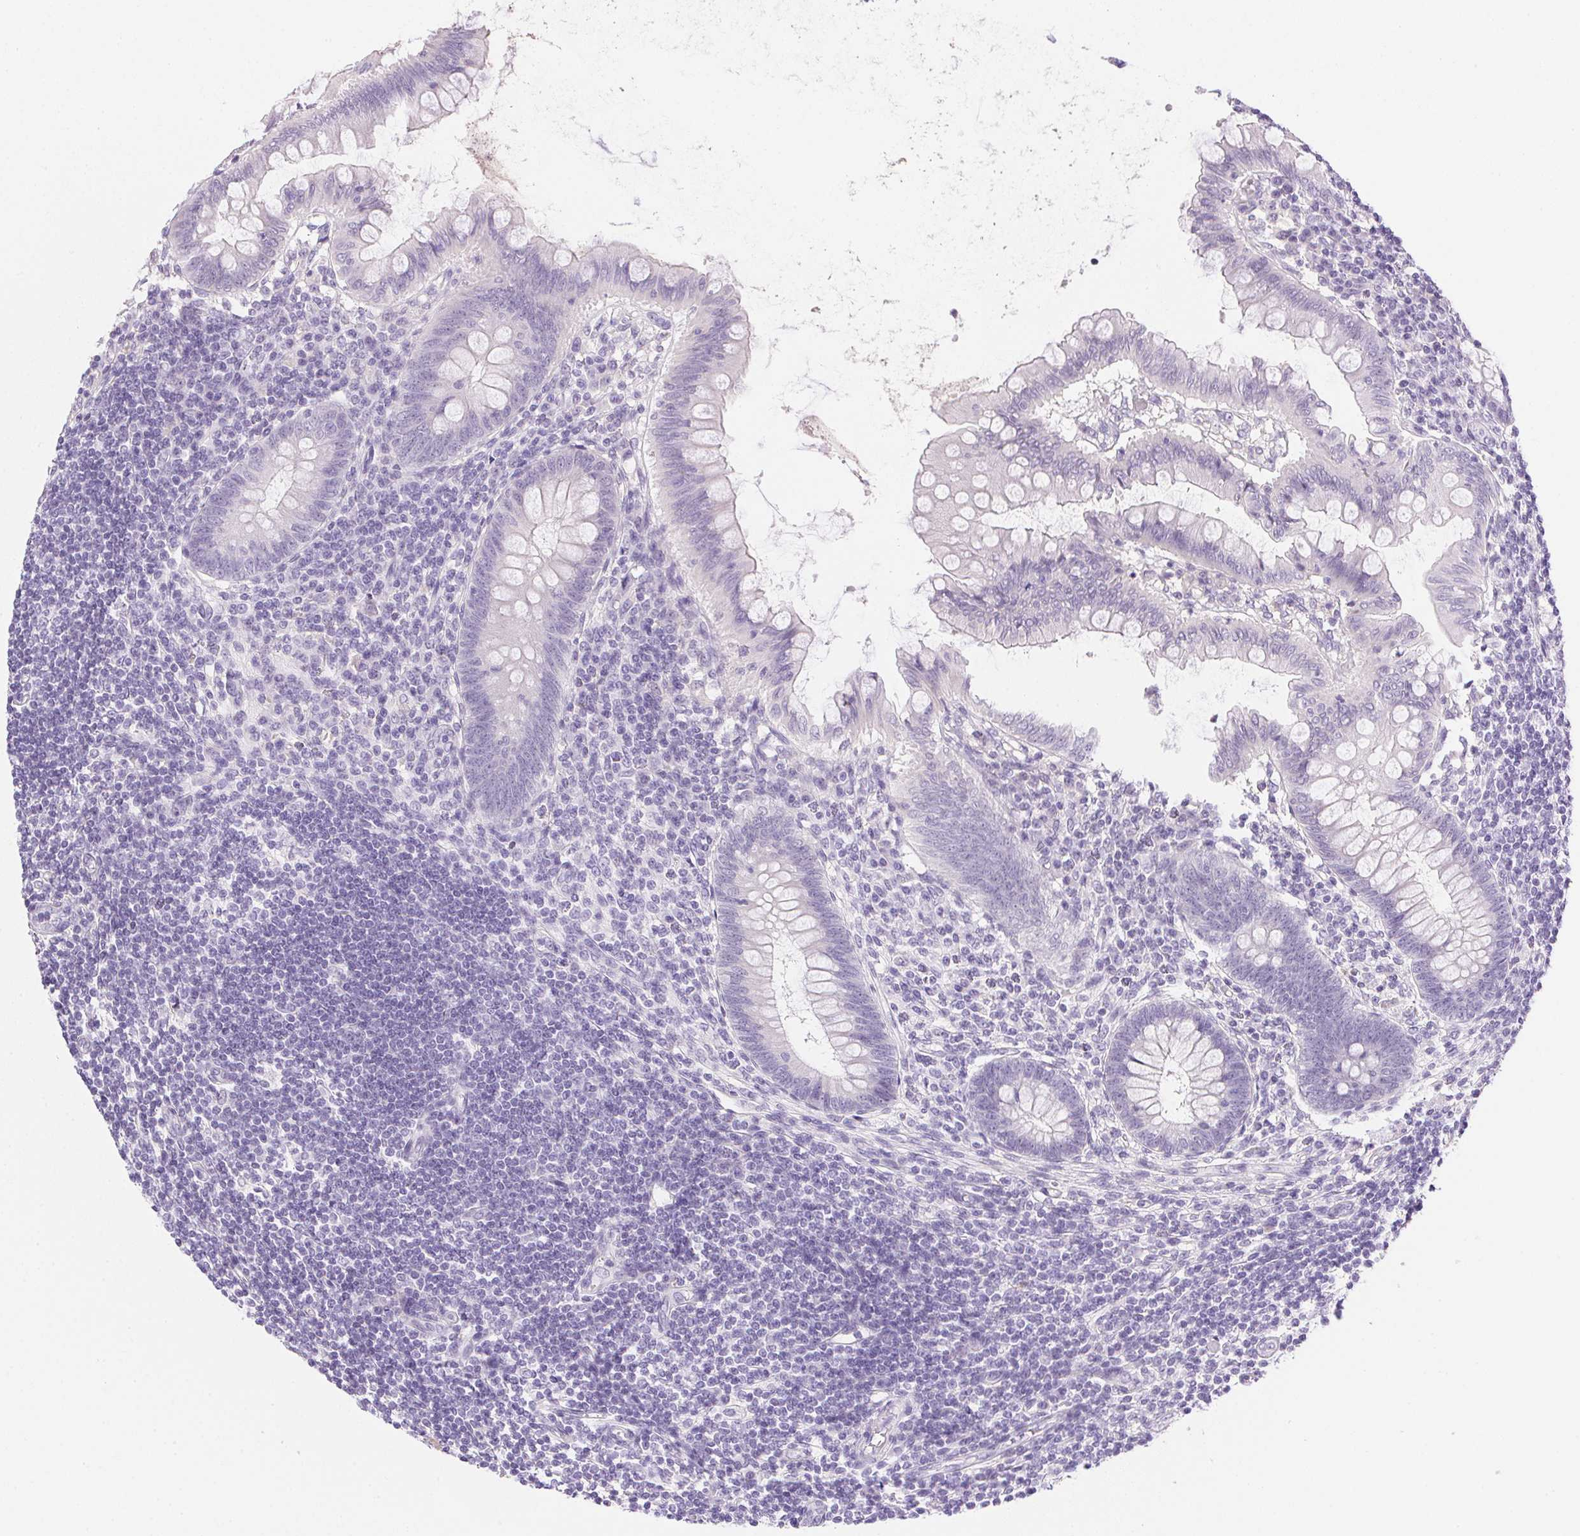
{"staining": {"intensity": "negative", "quantity": "none", "location": "none"}, "tissue": "appendix", "cell_type": "Glandular cells", "image_type": "normal", "snomed": [{"axis": "morphology", "description": "Normal tissue, NOS"}, {"axis": "topography", "description": "Appendix"}], "caption": "A high-resolution micrograph shows immunohistochemistry staining of normal appendix, which exhibits no significant expression in glandular cells. (DAB immunohistochemistry with hematoxylin counter stain).", "gene": "PRL", "patient": {"sex": "female", "age": 57}}